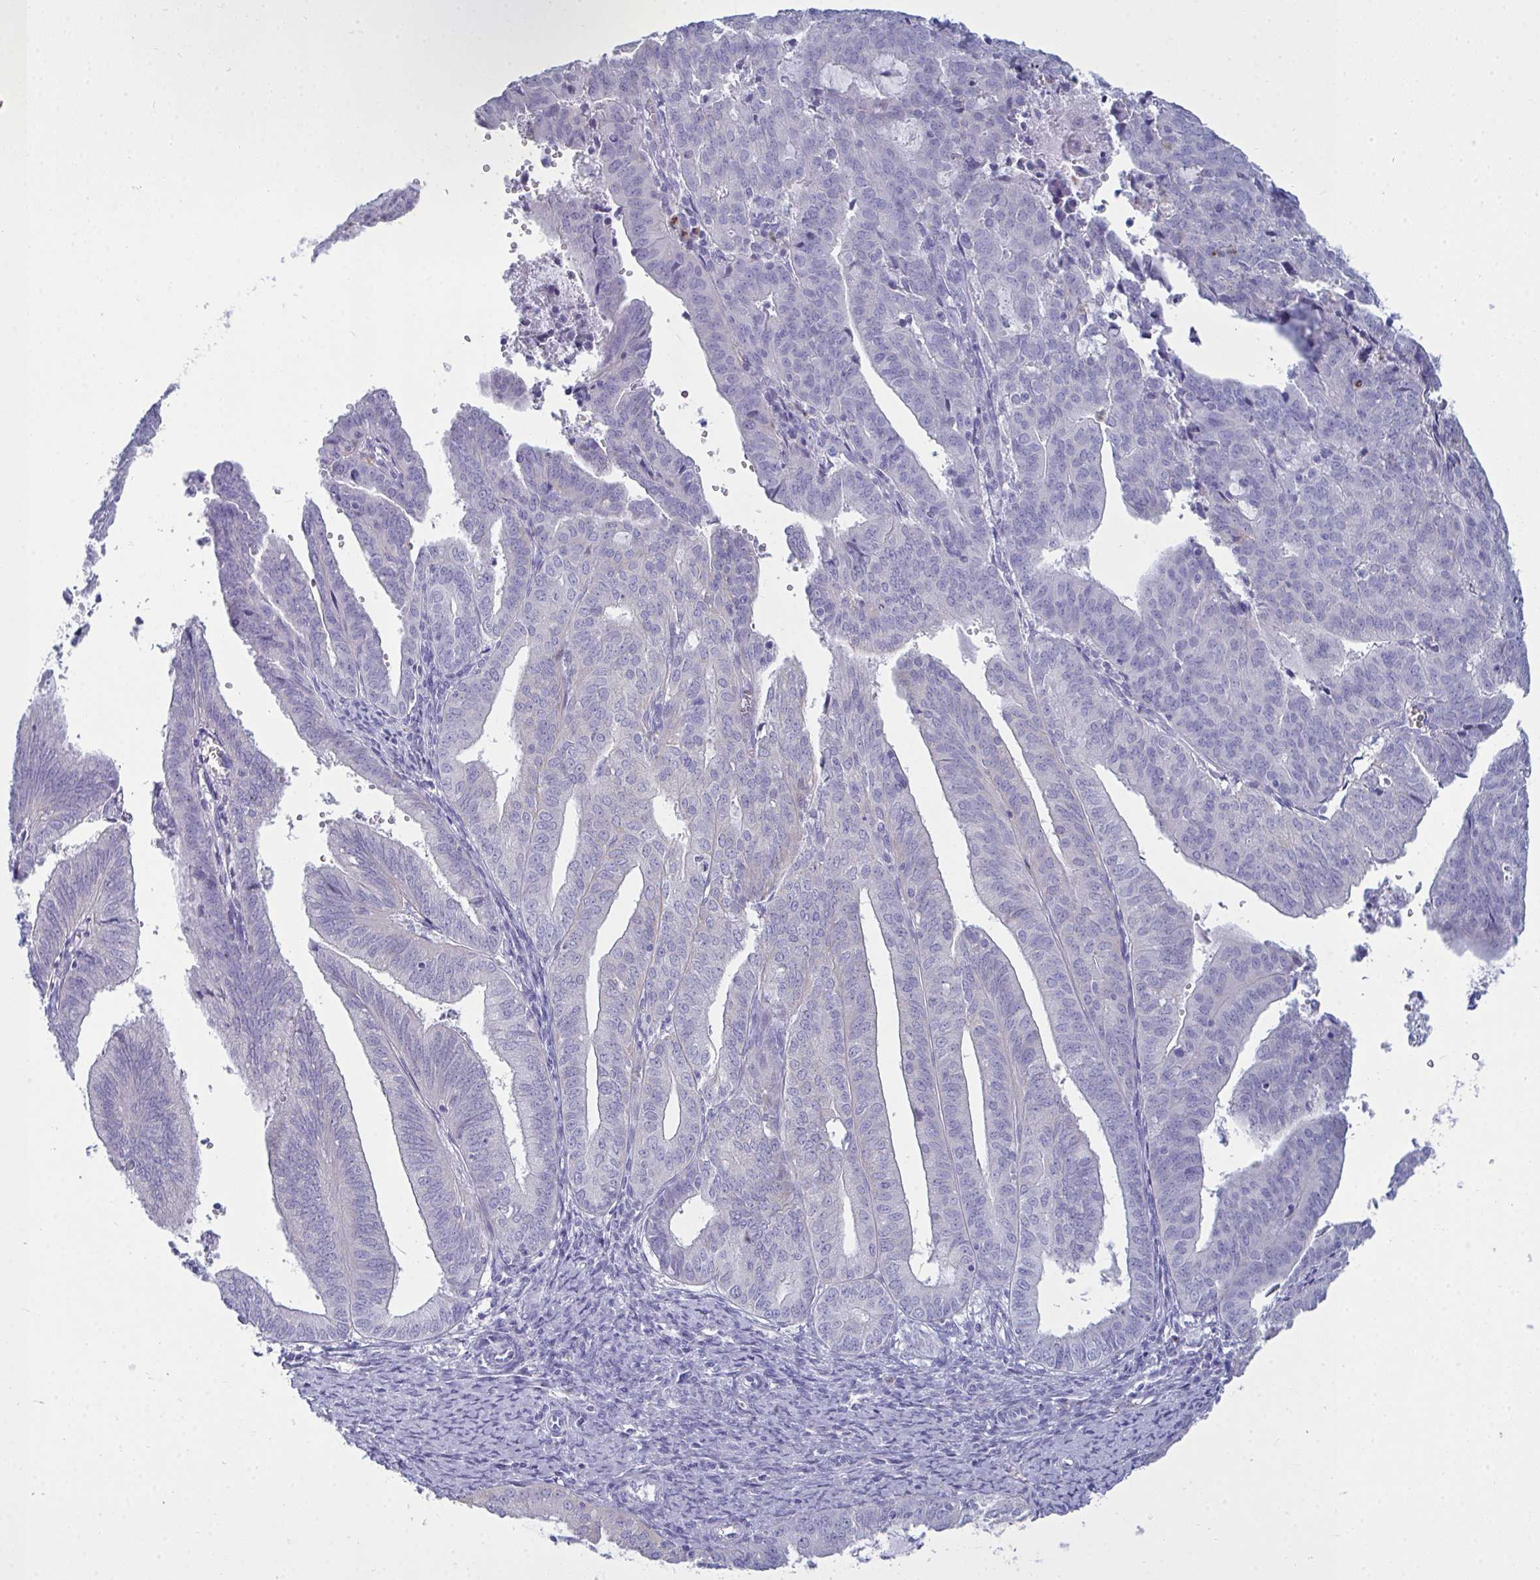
{"staining": {"intensity": "negative", "quantity": "none", "location": "none"}, "tissue": "endometrial cancer", "cell_type": "Tumor cells", "image_type": "cancer", "snomed": [{"axis": "morphology", "description": "Adenocarcinoma, NOS"}, {"axis": "topography", "description": "Endometrium"}], "caption": "This is an IHC photomicrograph of endometrial cancer (adenocarcinoma). There is no positivity in tumor cells.", "gene": "SERPINB10", "patient": {"sex": "female", "age": 70}}